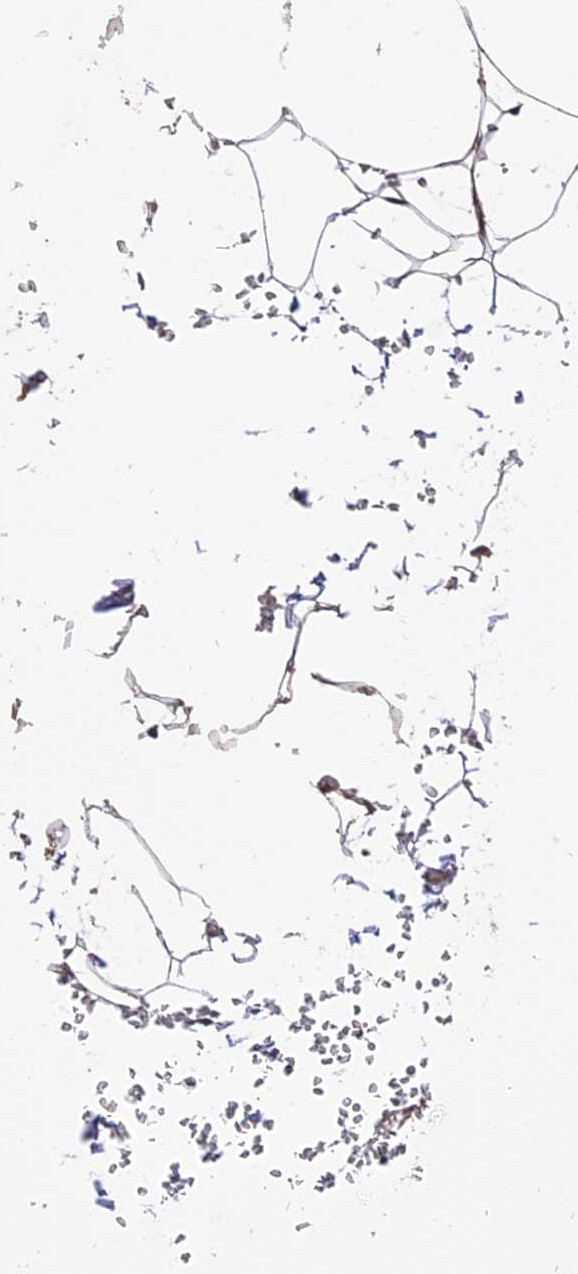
{"staining": {"intensity": "moderate", "quantity": ">75%", "location": "nuclear"}, "tissue": "adipose tissue", "cell_type": "Adipocytes", "image_type": "normal", "snomed": [{"axis": "morphology", "description": "Normal tissue, NOS"}, {"axis": "topography", "description": "Gallbladder"}, {"axis": "topography", "description": "Peripheral nerve tissue"}], "caption": "Unremarkable adipose tissue was stained to show a protein in brown. There is medium levels of moderate nuclear staining in approximately >75% of adipocytes.", "gene": "TRMT1", "patient": {"sex": "male", "age": 38}}